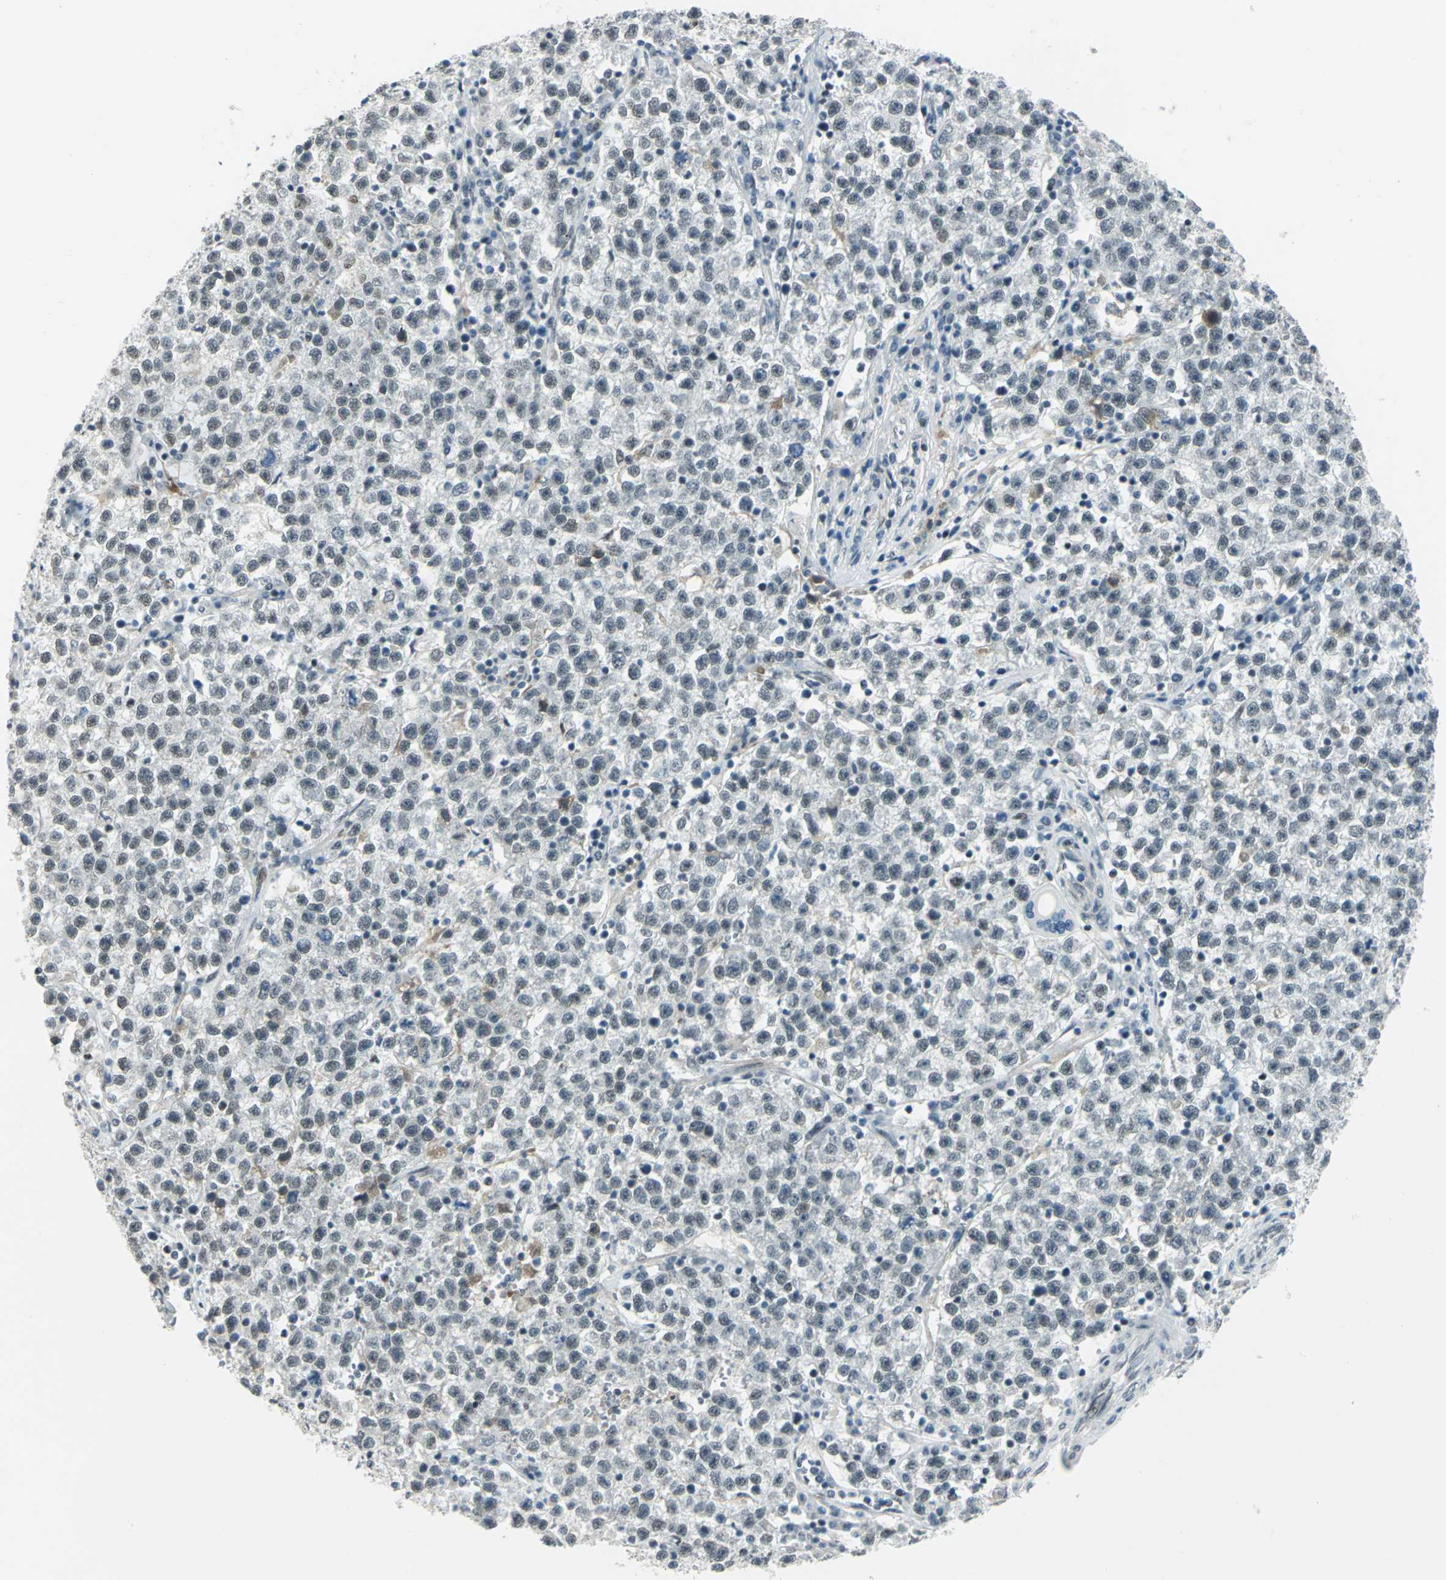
{"staining": {"intensity": "weak", "quantity": "<25%", "location": "nuclear"}, "tissue": "testis cancer", "cell_type": "Tumor cells", "image_type": "cancer", "snomed": [{"axis": "morphology", "description": "Seminoma, NOS"}, {"axis": "topography", "description": "Testis"}], "caption": "A high-resolution image shows immunohistochemistry (IHC) staining of testis seminoma, which displays no significant expression in tumor cells. (DAB IHC, high magnification).", "gene": "MTMR10", "patient": {"sex": "male", "age": 22}}